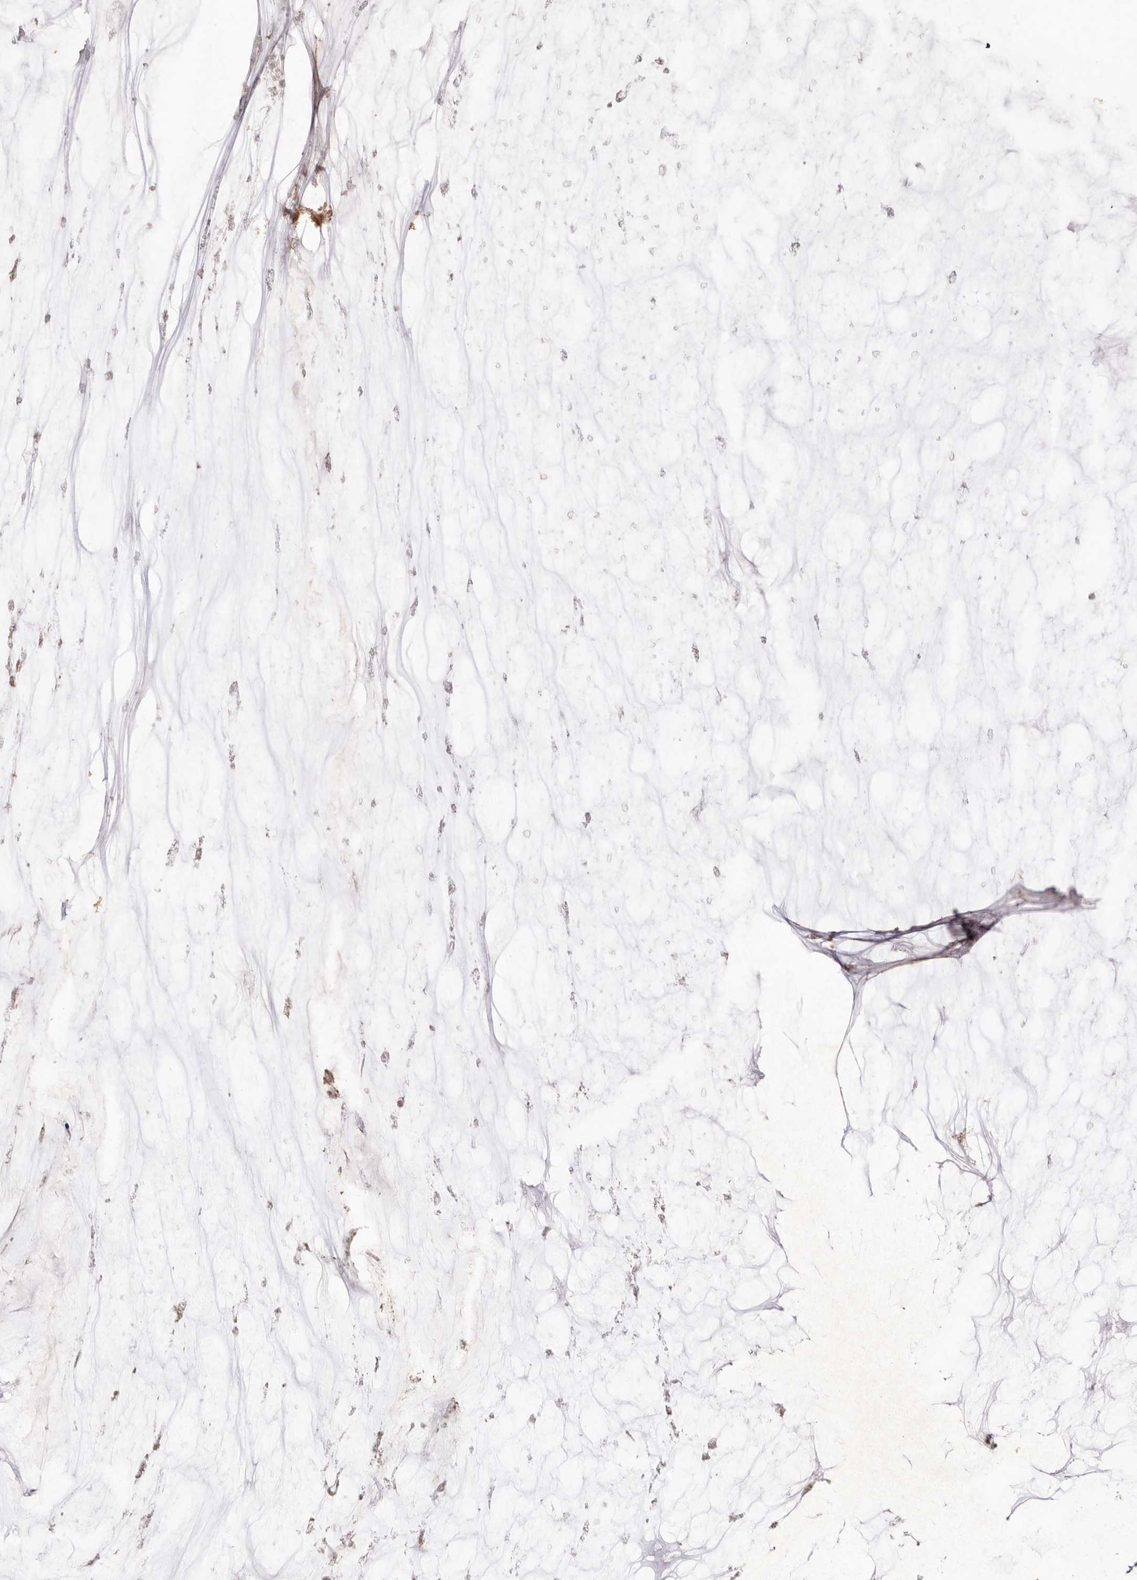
{"staining": {"intensity": "weak", "quantity": ">75%", "location": "cytoplasmic/membranous"}, "tissue": "ovarian cancer", "cell_type": "Tumor cells", "image_type": "cancer", "snomed": [{"axis": "morphology", "description": "Cystadenocarcinoma, mucinous, NOS"}, {"axis": "topography", "description": "Ovary"}], "caption": "Tumor cells demonstrate low levels of weak cytoplasmic/membranous expression in approximately >75% of cells in human ovarian mucinous cystadenocarcinoma.", "gene": "RWDD1", "patient": {"sex": "female", "age": 39}}